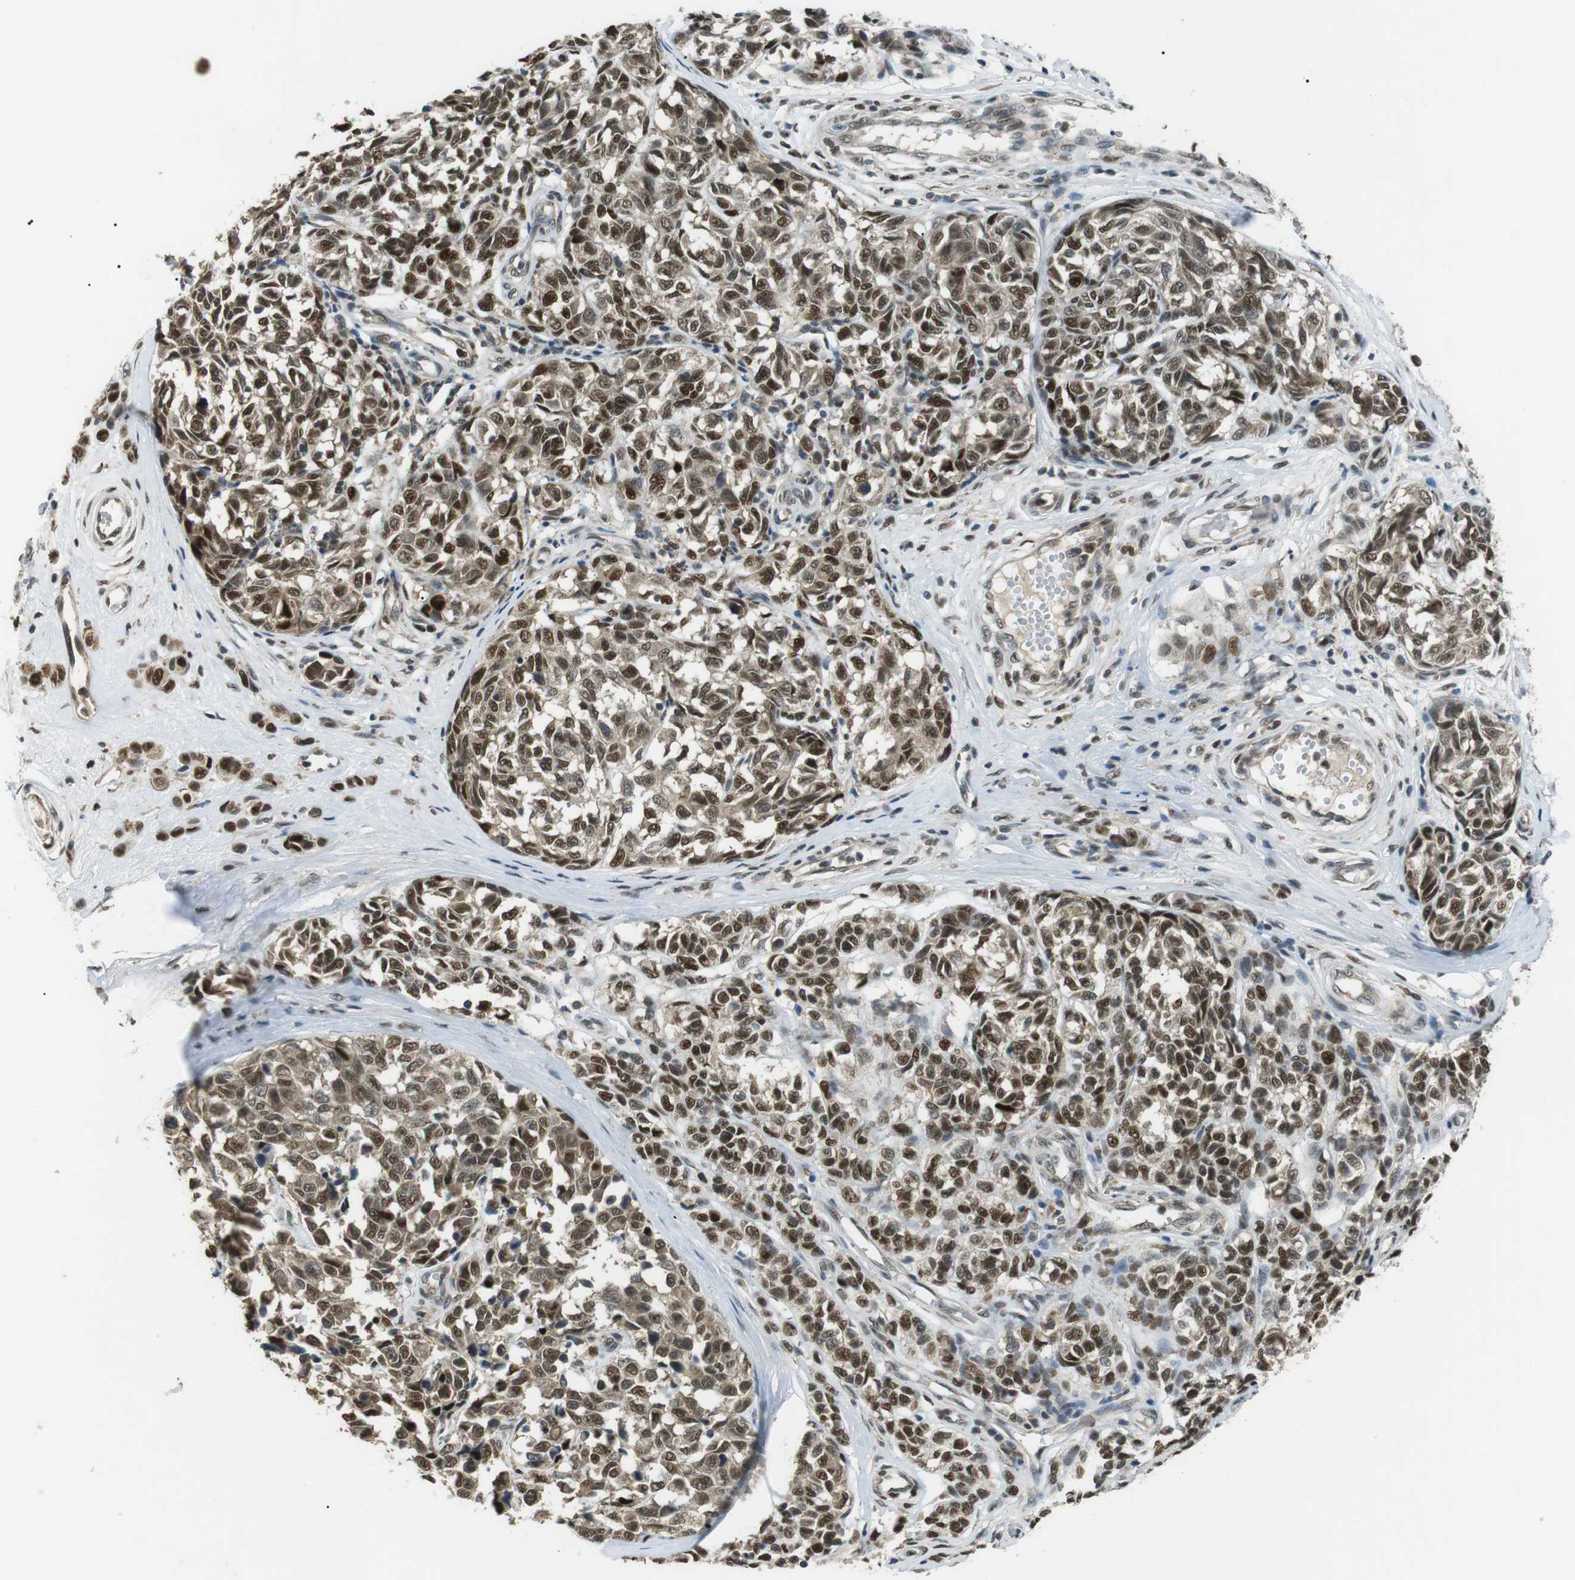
{"staining": {"intensity": "moderate", "quantity": ">75%", "location": "nuclear"}, "tissue": "melanoma", "cell_type": "Tumor cells", "image_type": "cancer", "snomed": [{"axis": "morphology", "description": "Malignant melanoma, NOS"}, {"axis": "topography", "description": "Skin"}], "caption": "Human malignant melanoma stained for a protein (brown) exhibits moderate nuclear positive expression in about >75% of tumor cells.", "gene": "ORAI3", "patient": {"sex": "female", "age": 64}}